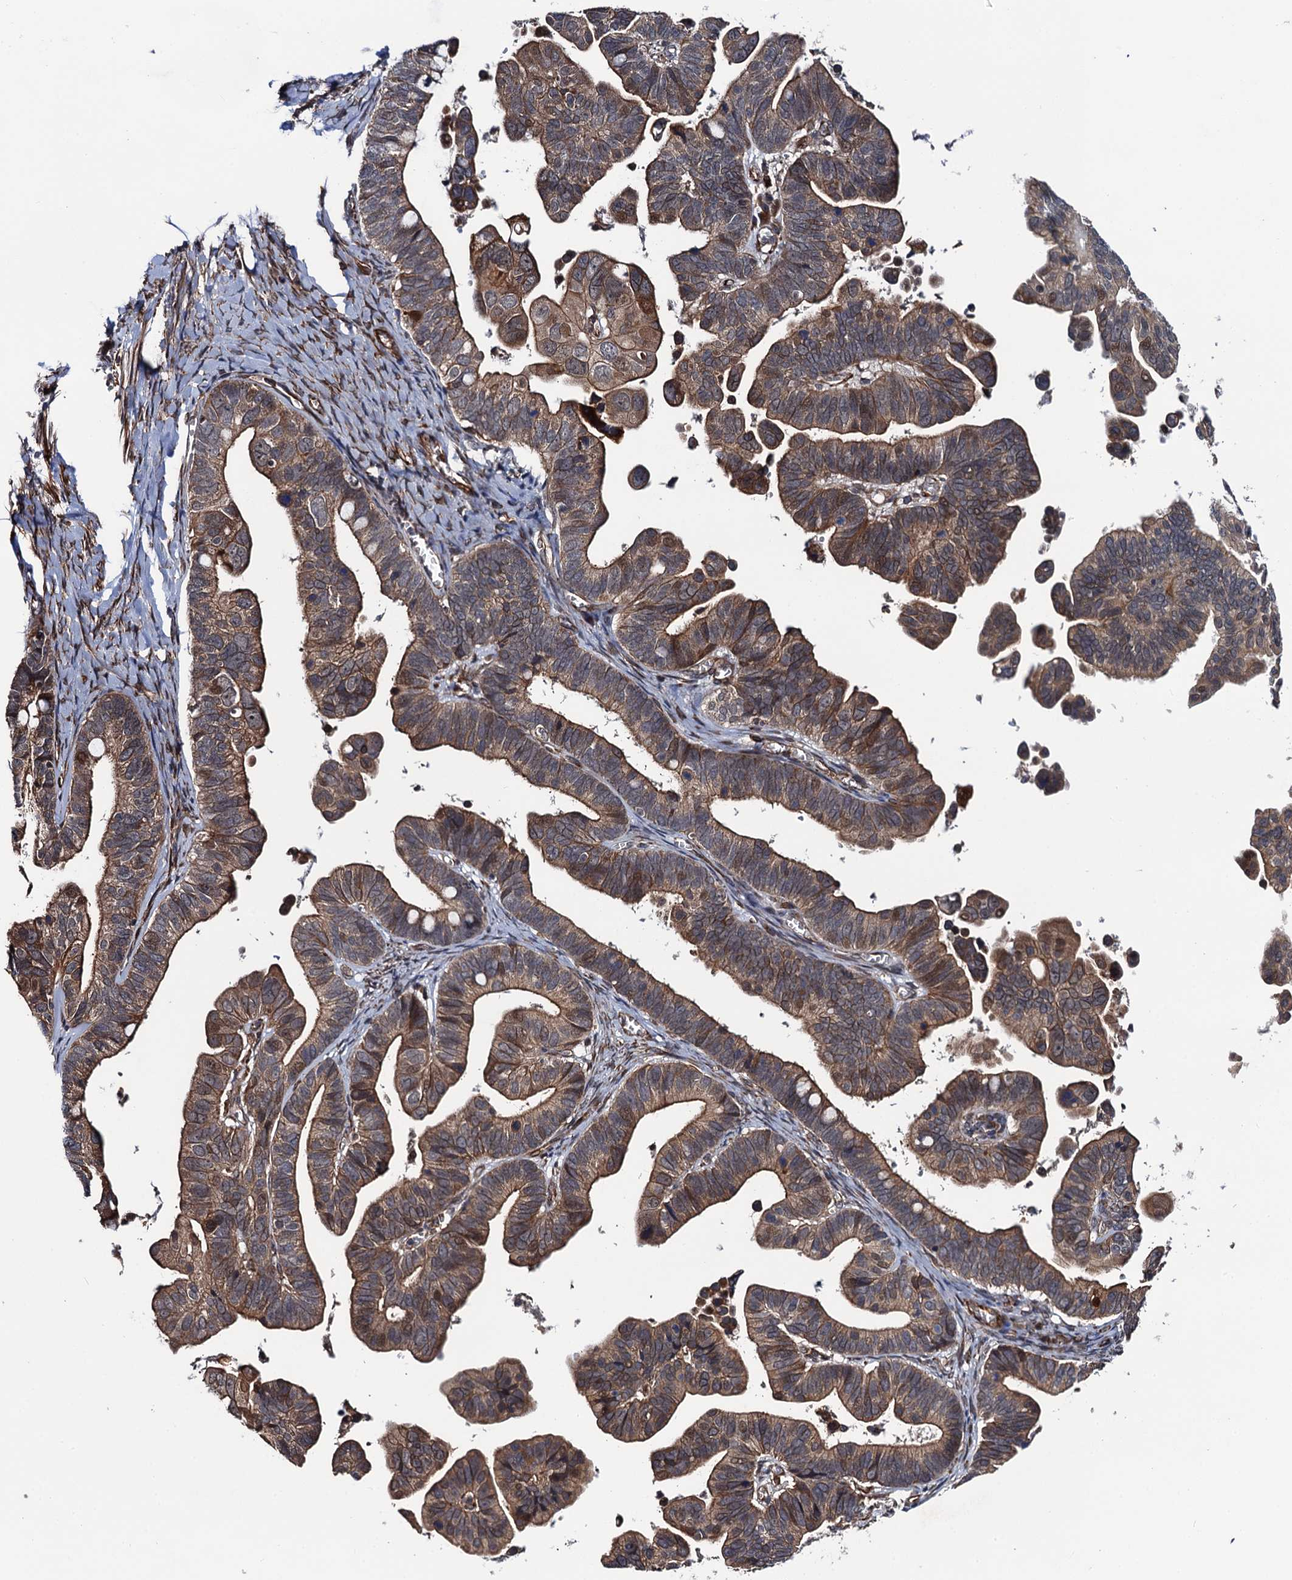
{"staining": {"intensity": "moderate", "quantity": ">75%", "location": "cytoplasmic/membranous"}, "tissue": "ovarian cancer", "cell_type": "Tumor cells", "image_type": "cancer", "snomed": [{"axis": "morphology", "description": "Cystadenocarcinoma, serous, NOS"}, {"axis": "topography", "description": "Ovary"}], "caption": "Brown immunohistochemical staining in human serous cystadenocarcinoma (ovarian) exhibits moderate cytoplasmic/membranous expression in approximately >75% of tumor cells. The staining was performed using DAB (3,3'-diaminobenzidine) to visualize the protein expression in brown, while the nuclei were stained in blue with hematoxylin (Magnification: 20x).", "gene": "FSIP1", "patient": {"sex": "female", "age": 56}}